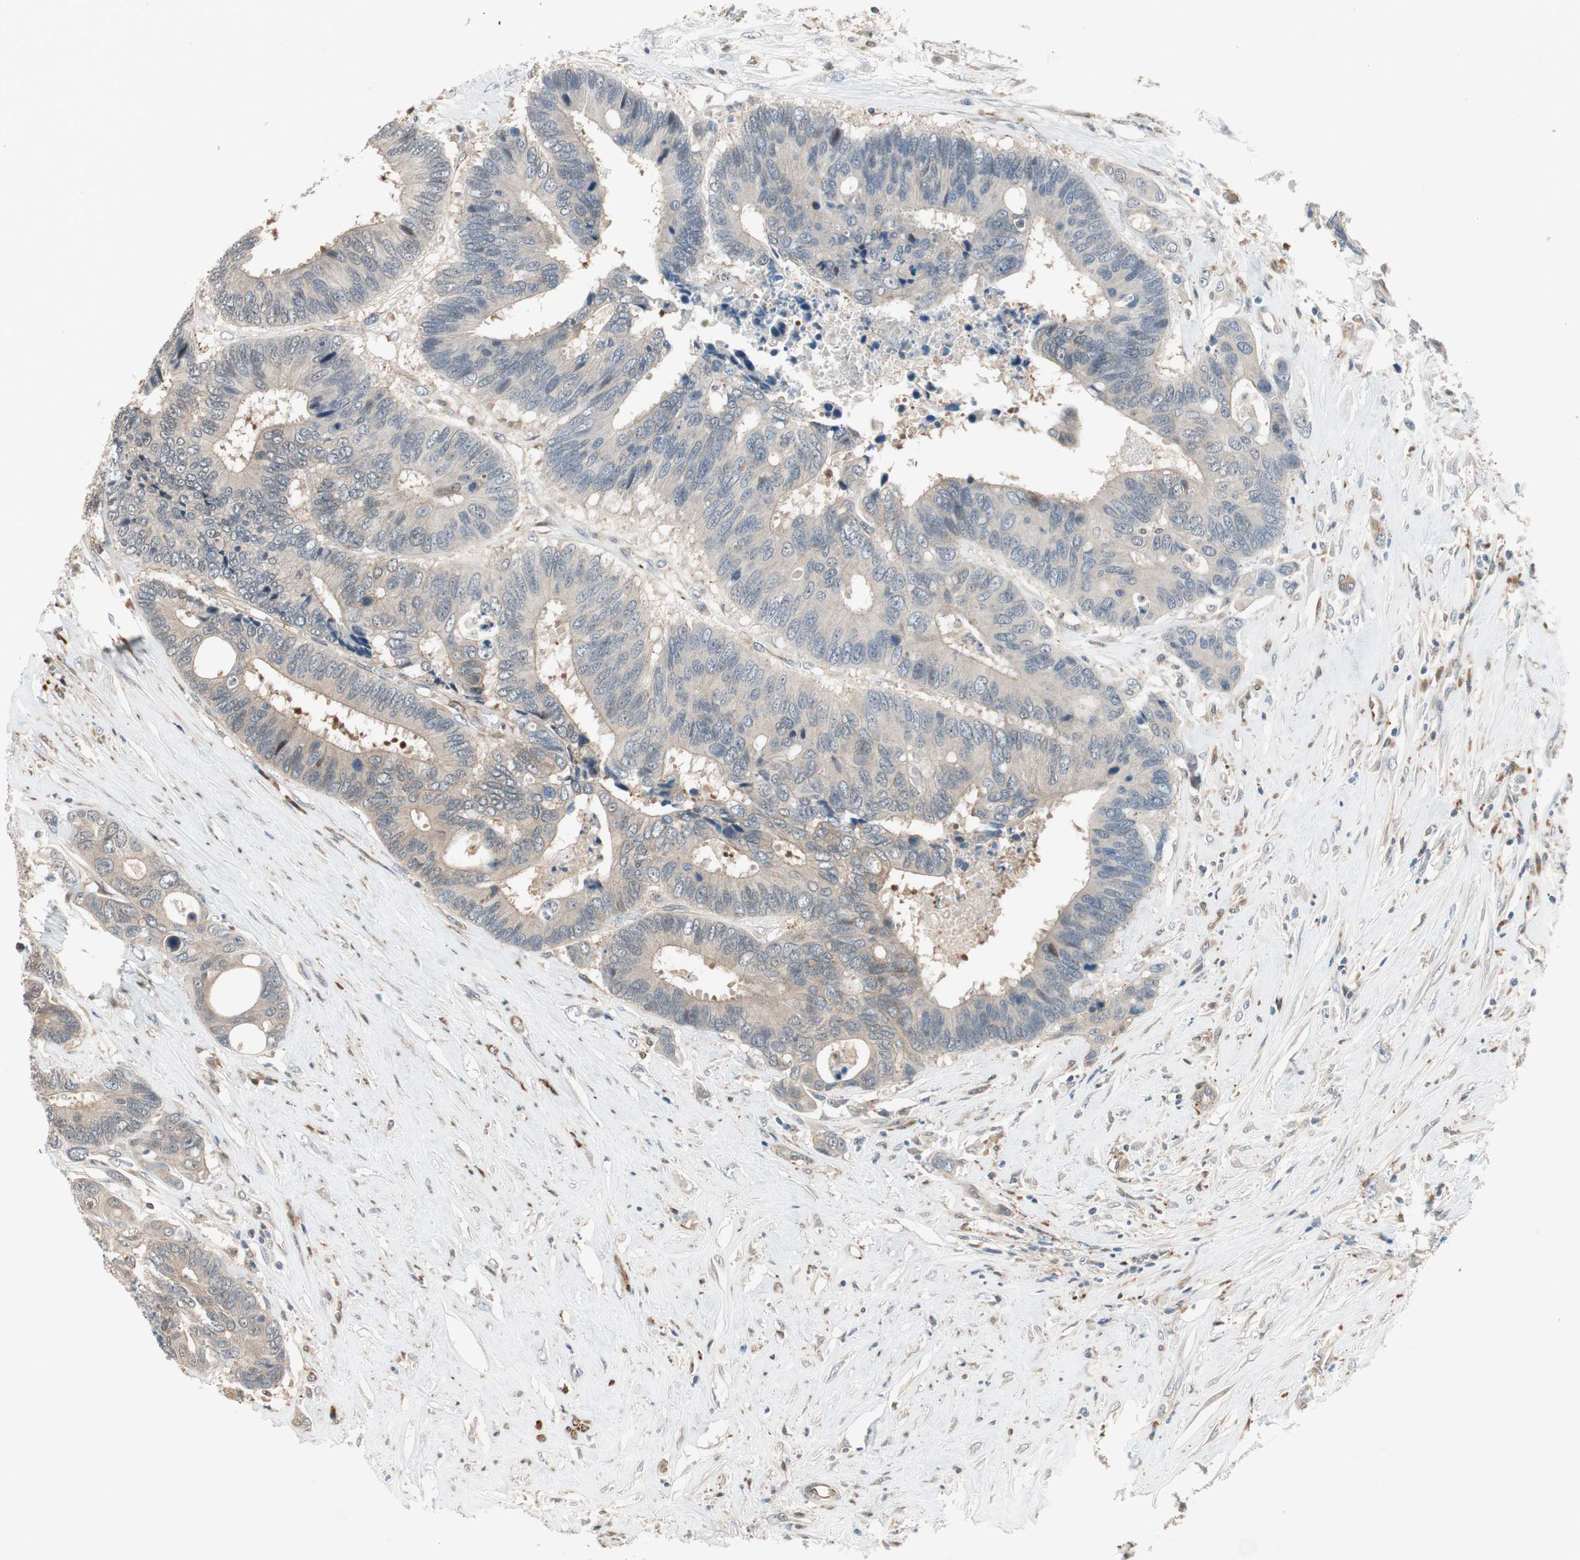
{"staining": {"intensity": "negative", "quantity": "none", "location": "none"}, "tissue": "colorectal cancer", "cell_type": "Tumor cells", "image_type": "cancer", "snomed": [{"axis": "morphology", "description": "Adenocarcinoma, NOS"}, {"axis": "topography", "description": "Rectum"}], "caption": "This is a histopathology image of immunohistochemistry staining of colorectal adenocarcinoma, which shows no positivity in tumor cells.", "gene": "PIK3R3", "patient": {"sex": "male", "age": 55}}